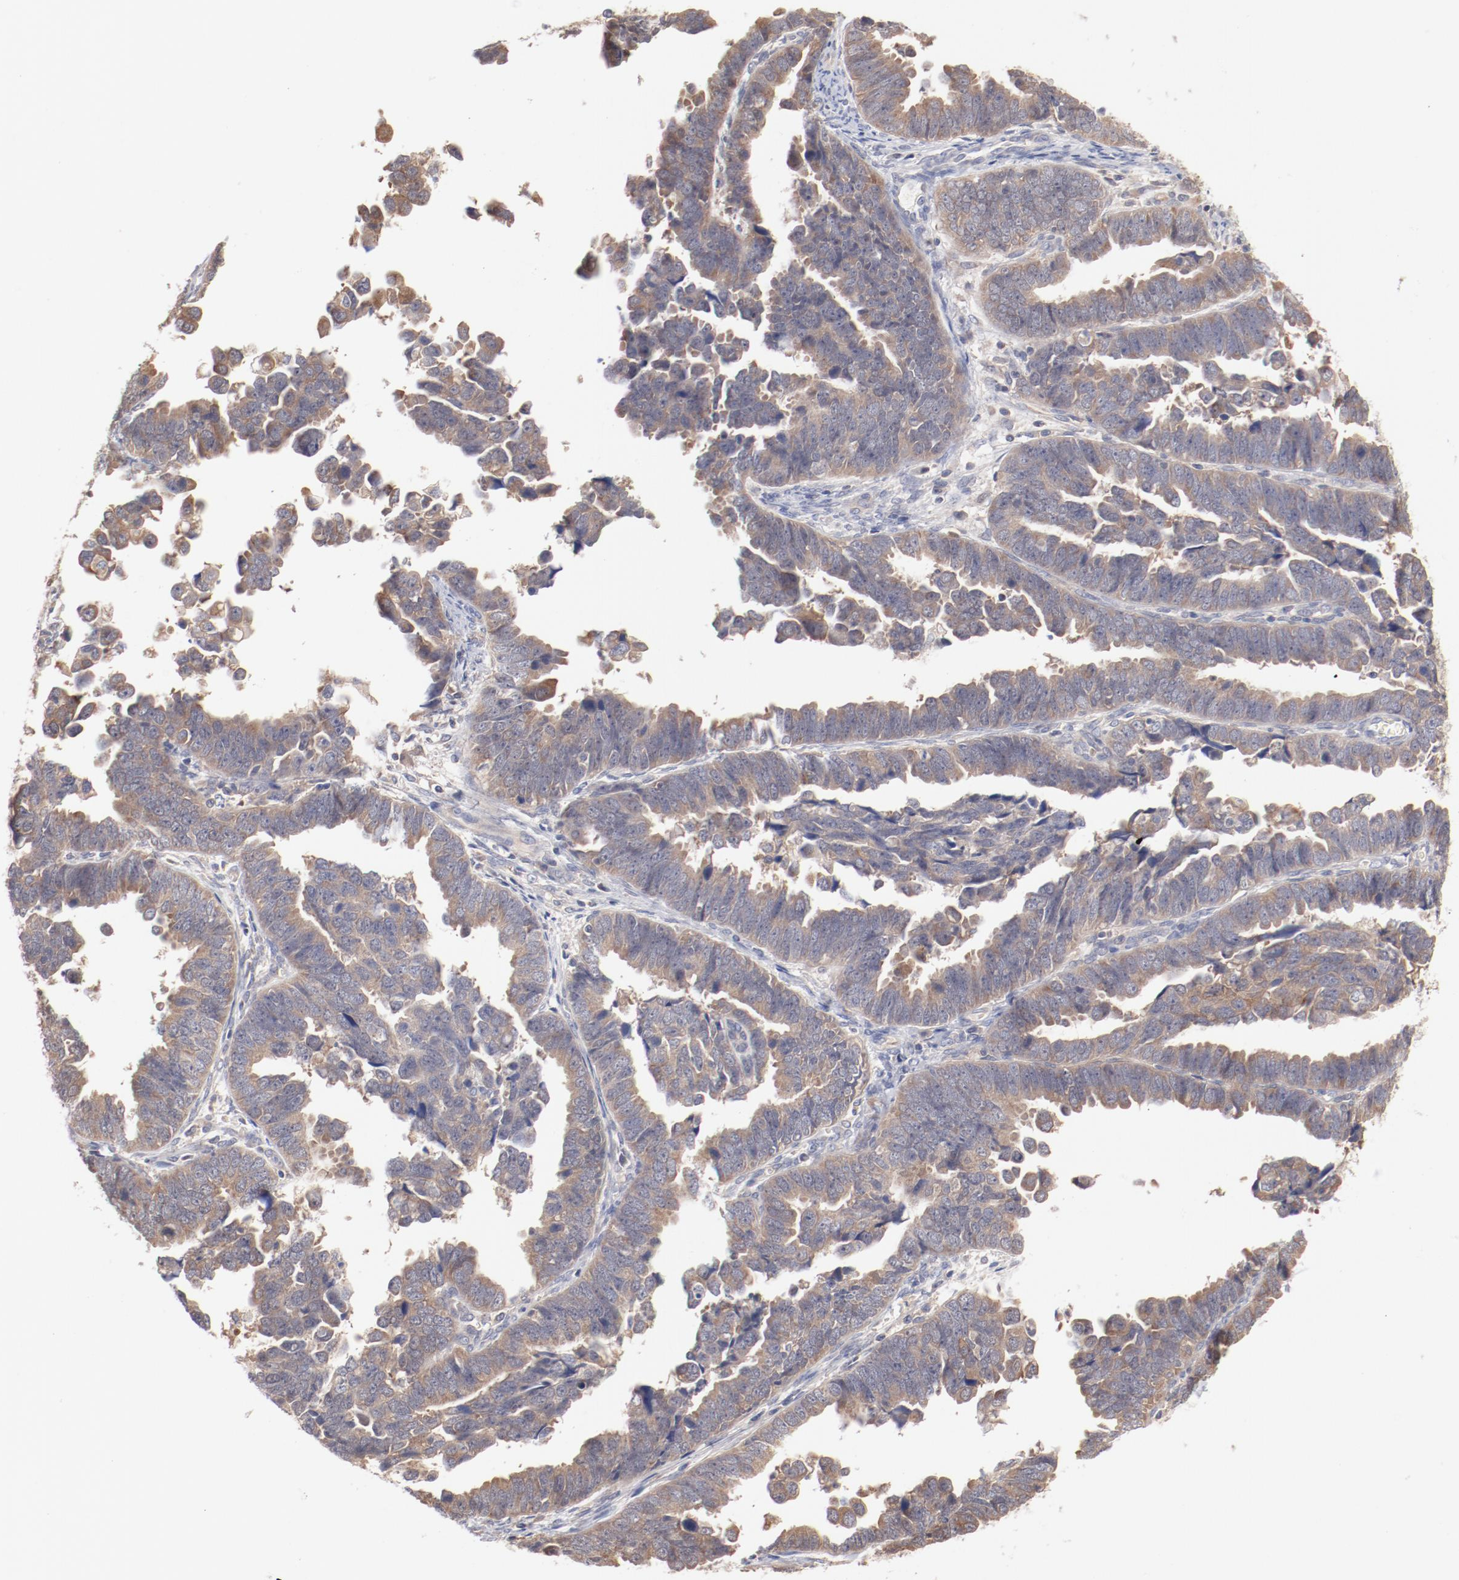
{"staining": {"intensity": "weak", "quantity": ">75%", "location": "cytoplasmic/membranous"}, "tissue": "endometrial cancer", "cell_type": "Tumor cells", "image_type": "cancer", "snomed": [{"axis": "morphology", "description": "Adenocarcinoma, NOS"}, {"axis": "topography", "description": "Endometrium"}], "caption": "Immunohistochemistry micrograph of adenocarcinoma (endometrial) stained for a protein (brown), which exhibits low levels of weak cytoplasmic/membranous positivity in approximately >75% of tumor cells.", "gene": "SETD3", "patient": {"sex": "female", "age": 75}}